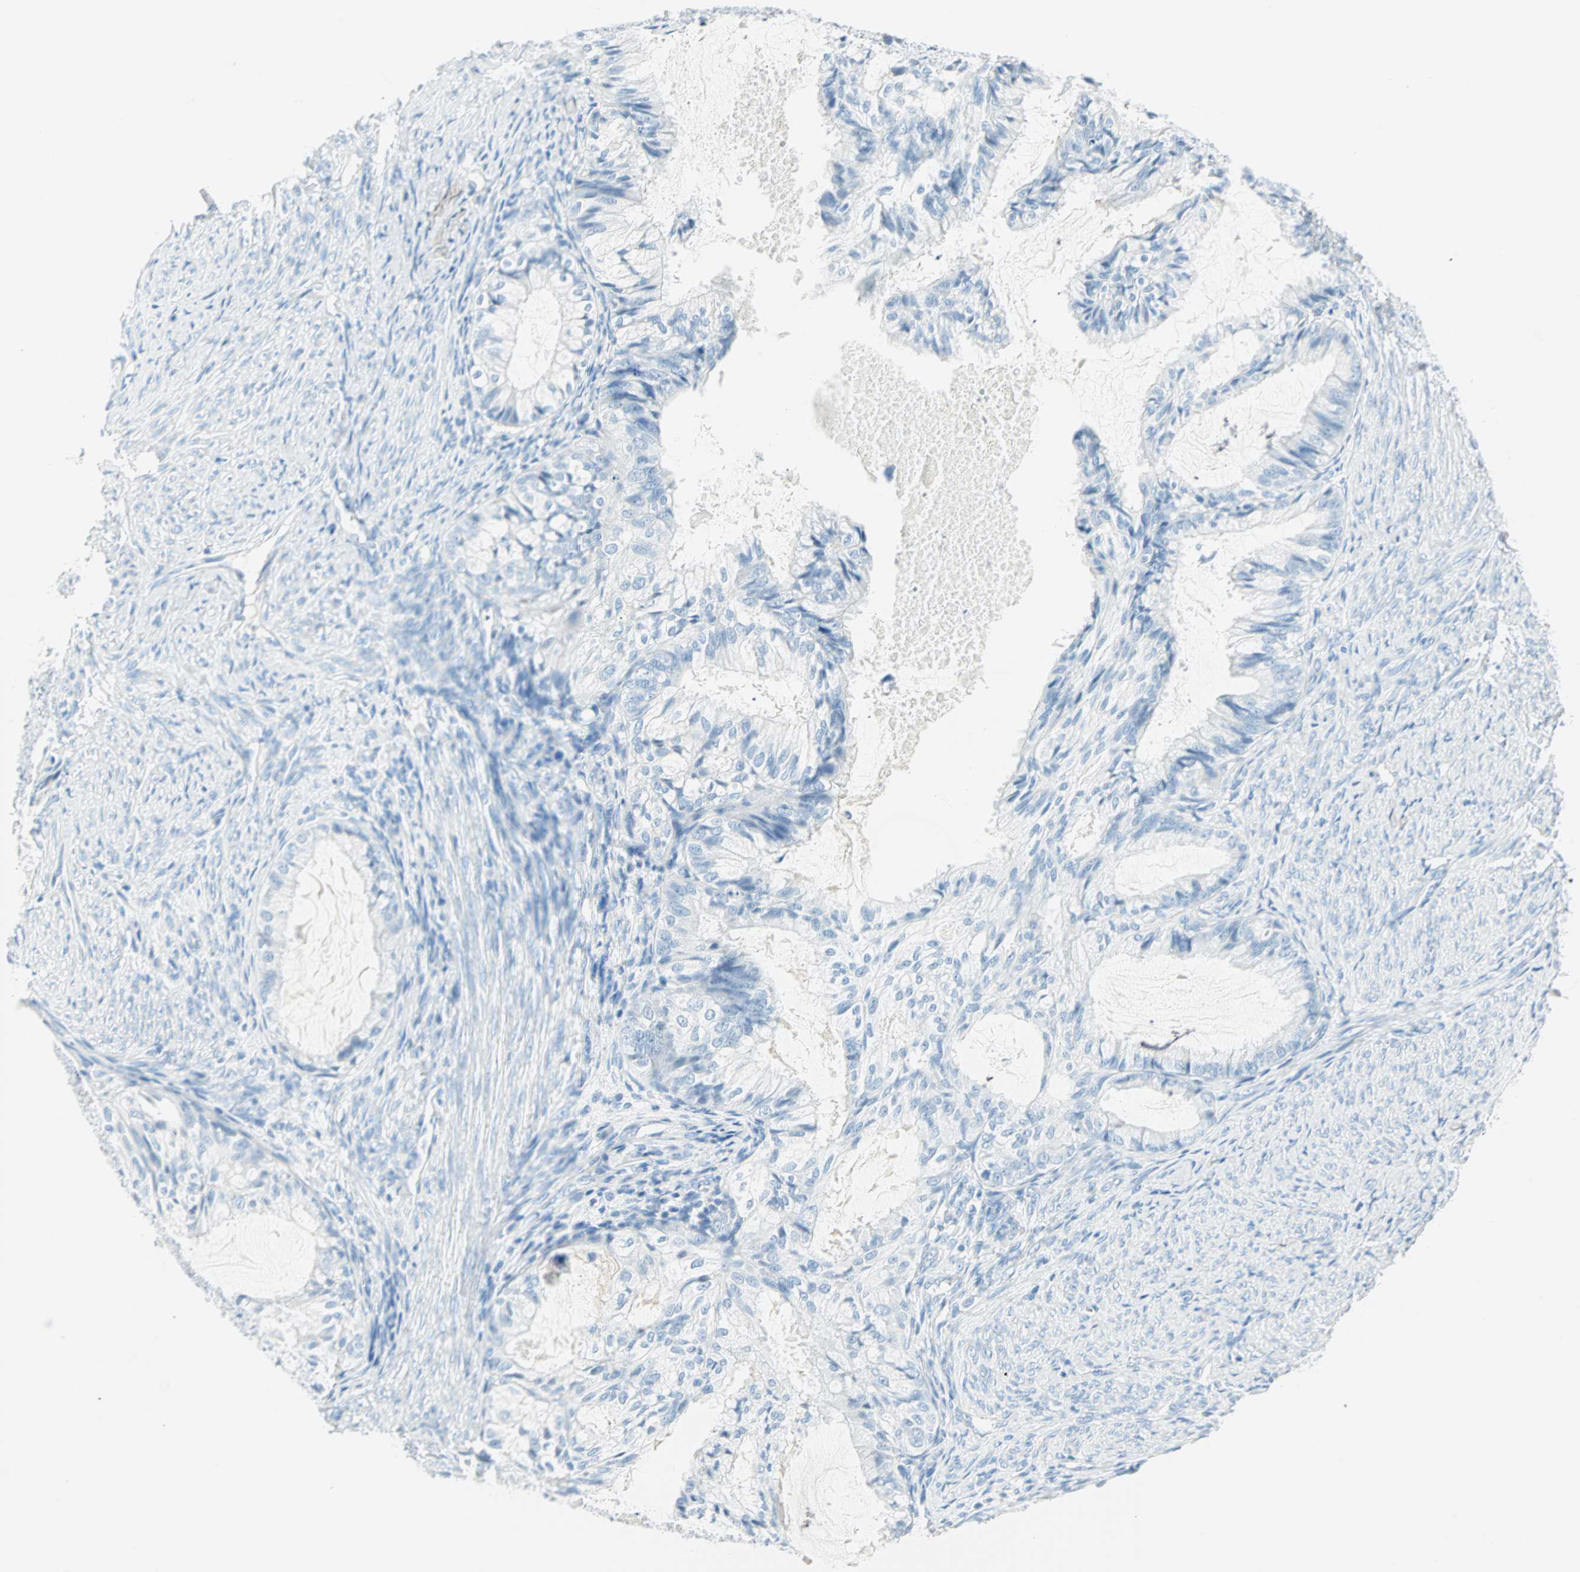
{"staining": {"intensity": "negative", "quantity": "none", "location": "none"}, "tissue": "cervical cancer", "cell_type": "Tumor cells", "image_type": "cancer", "snomed": [{"axis": "morphology", "description": "Normal tissue, NOS"}, {"axis": "morphology", "description": "Adenocarcinoma, NOS"}, {"axis": "topography", "description": "Cervix"}, {"axis": "topography", "description": "Endometrium"}], "caption": "This is an immunohistochemistry (IHC) photomicrograph of adenocarcinoma (cervical). There is no positivity in tumor cells.", "gene": "NES", "patient": {"sex": "female", "age": 86}}